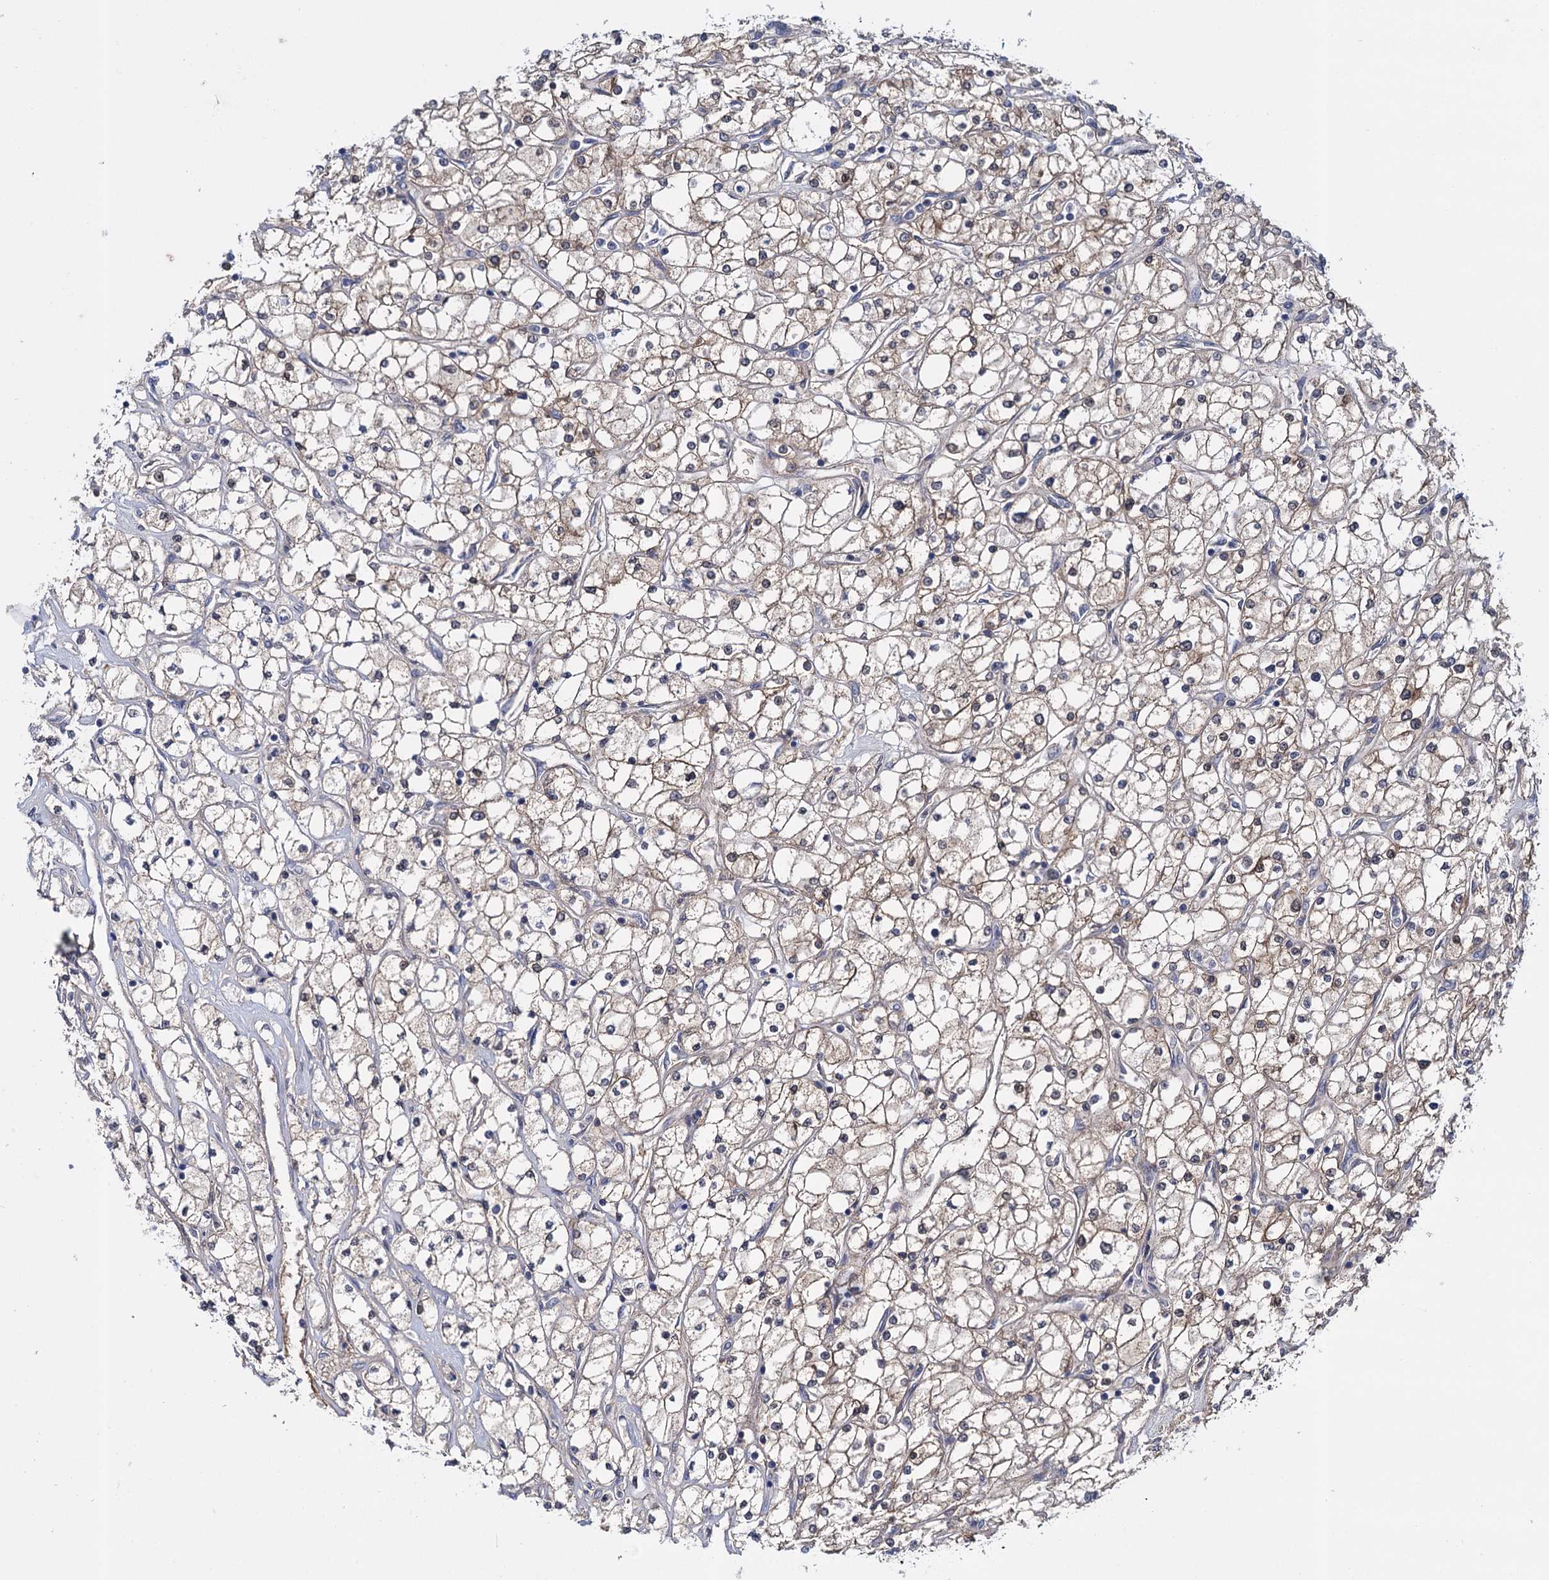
{"staining": {"intensity": "moderate", "quantity": "<25%", "location": "cytoplasmic/membranous"}, "tissue": "renal cancer", "cell_type": "Tumor cells", "image_type": "cancer", "snomed": [{"axis": "morphology", "description": "Adenocarcinoma, NOS"}, {"axis": "topography", "description": "Kidney"}], "caption": "There is low levels of moderate cytoplasmic/membranous expression in tumor cells of renal cancer, as demonstrated by immunohistochemical staining (brown color).", "gene": "GLO1", "patient": {"sex": "male", "age": 80}}